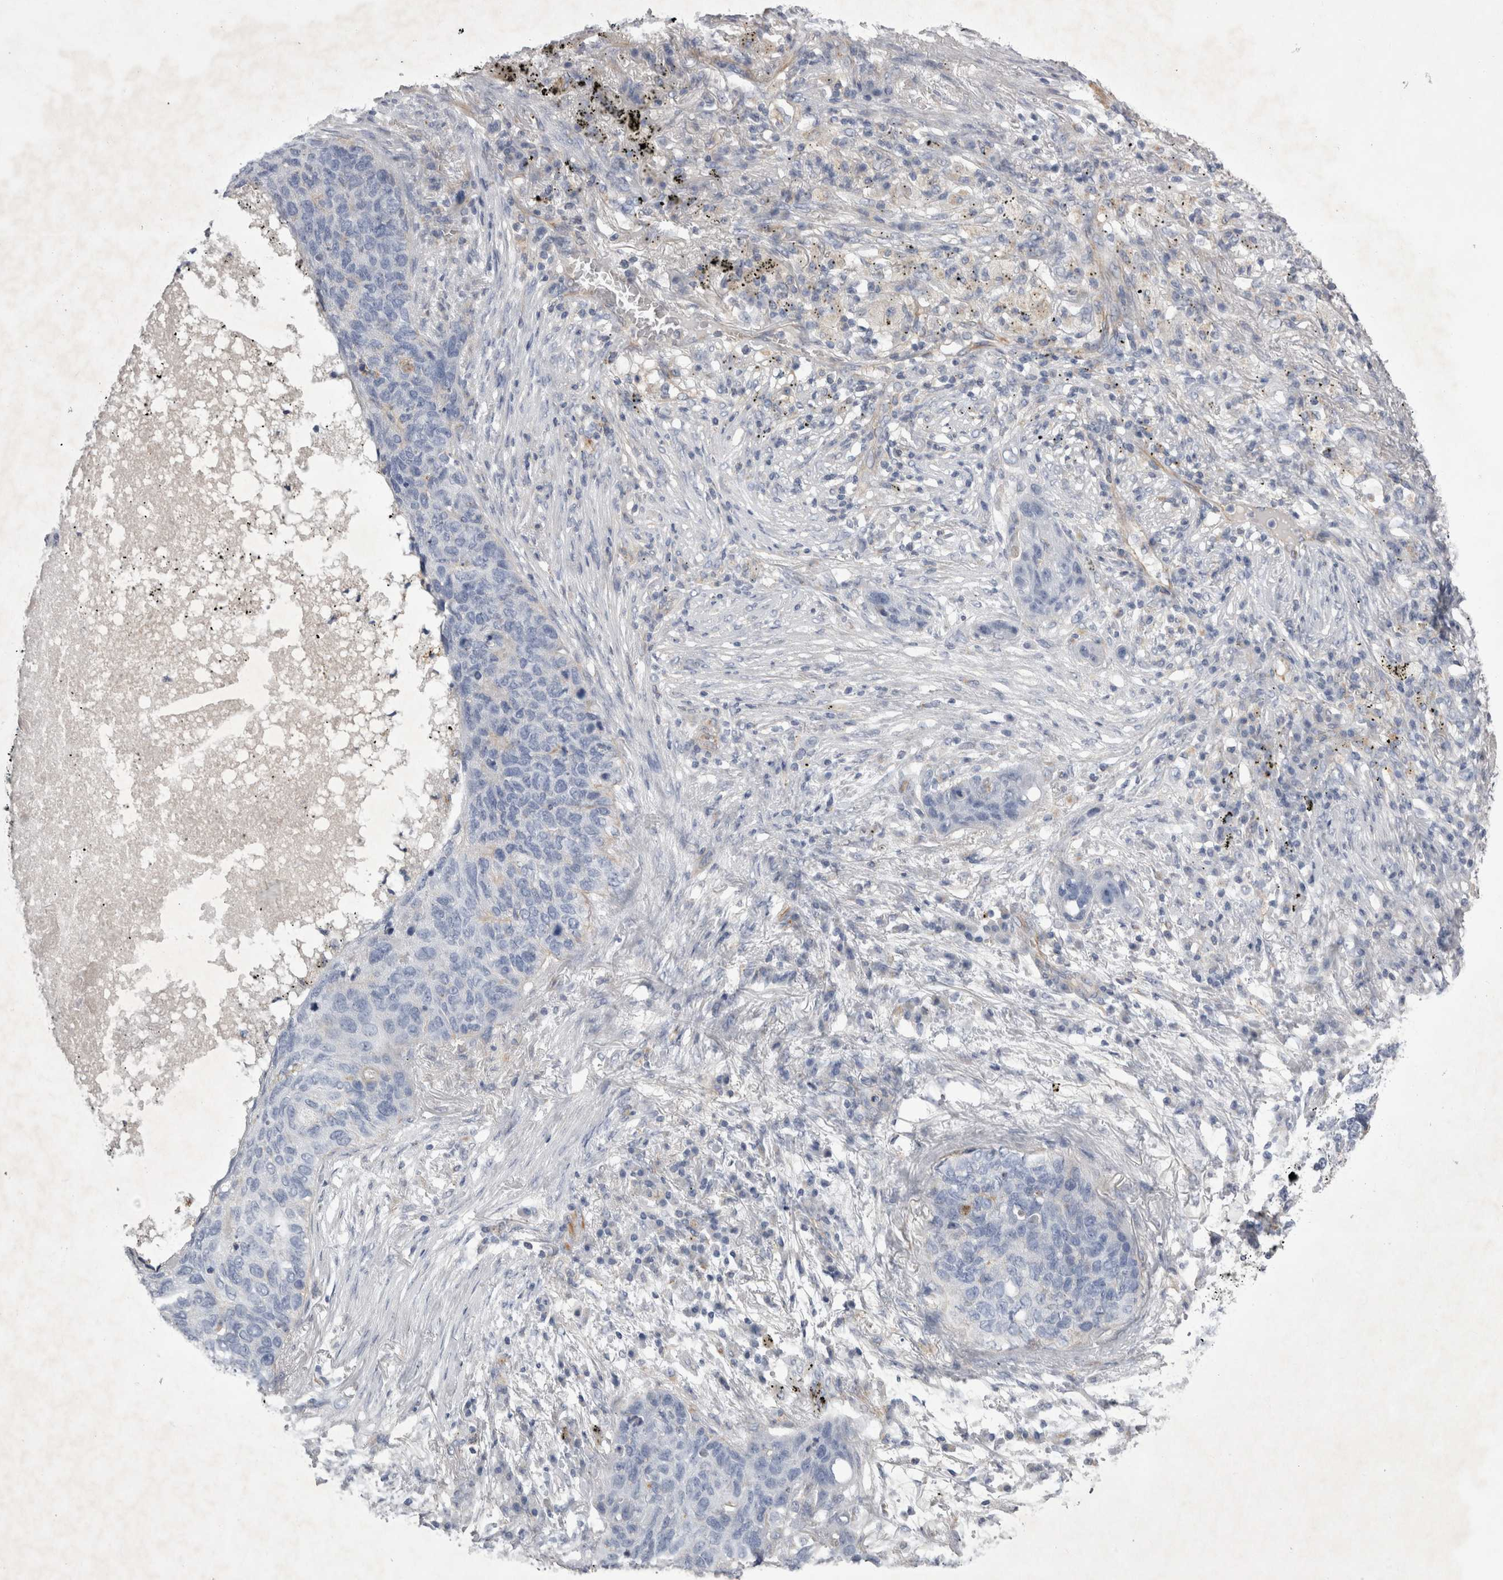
{"staining": {"intensity": "negative", "quantity": "none", "location": "none"}, "tissue": "lung cancer", "cell_type": "Tumor cells", "image_type": "cancer", "snomed": [{"axis": "morphology", "description": "Squamous cell carcinoma, NOS"}, {"axis": "topography", "description": "Lung"}], "caption": "IHC photomicrograph of human lung squamous cell carcinoma stained for a protein (brown), which reveals no staining in tumor cells.", "gene": "STRADB", "patient": {"sex": "female", "age": 63}}